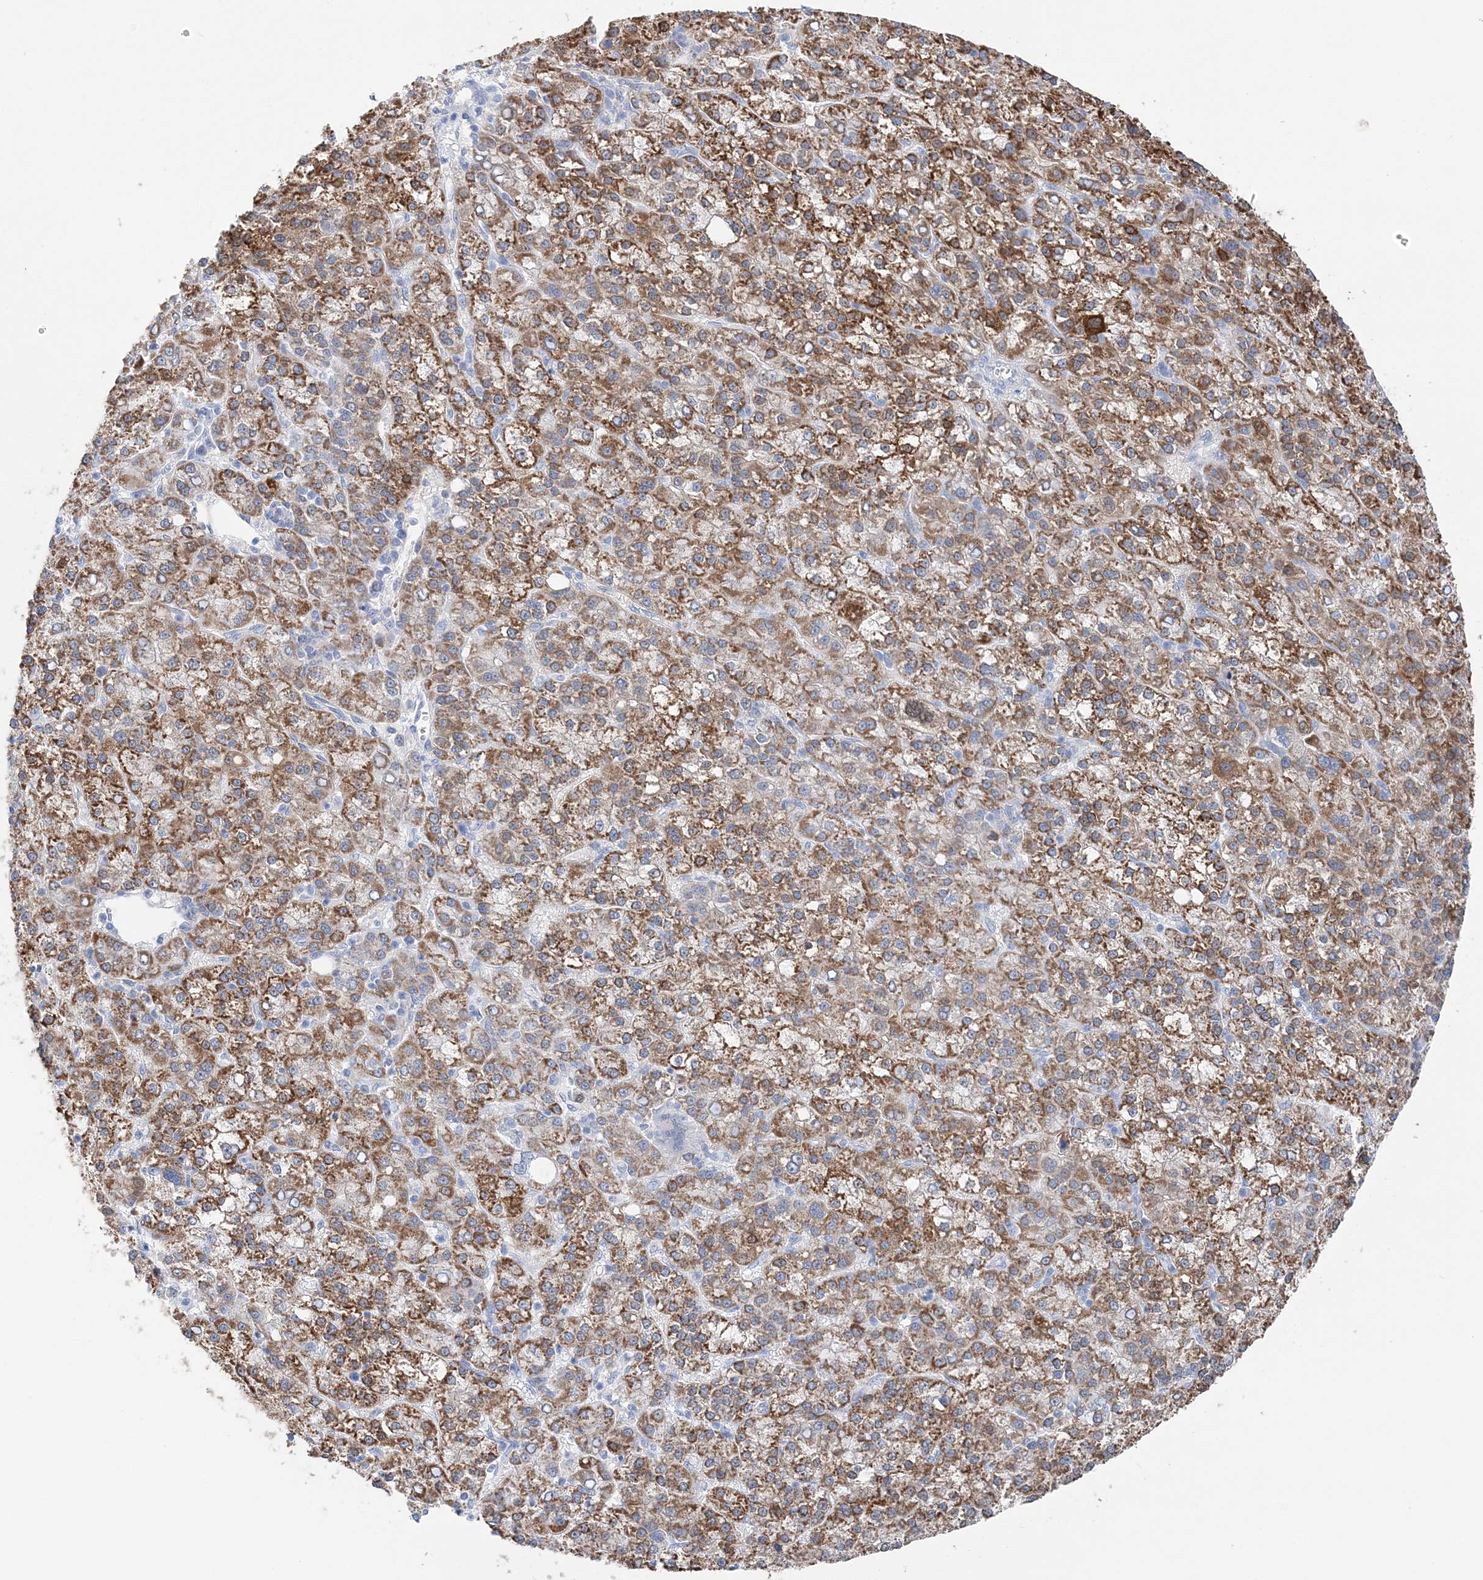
{"staining": {"intensity": "moderate", "quantity": ">75%", "location": "cytoplasmic/membranous"}, "tissue": "liver cancer", "cell_type": "Tumor cells", "image_type": "cancer", "snomed": [{"axis": "morphology", "description": "Carcinoma, Hepatocellular, NOS"}, {"axis": "topography", "description": "Liver"}], "caption": "A brown stain labels moderate cytoplasmic/membranous staining of a protein in human liver cancer tumor cells.", "gene": "HMGCS1", "patient": {"sex": "female", "age": 58}}